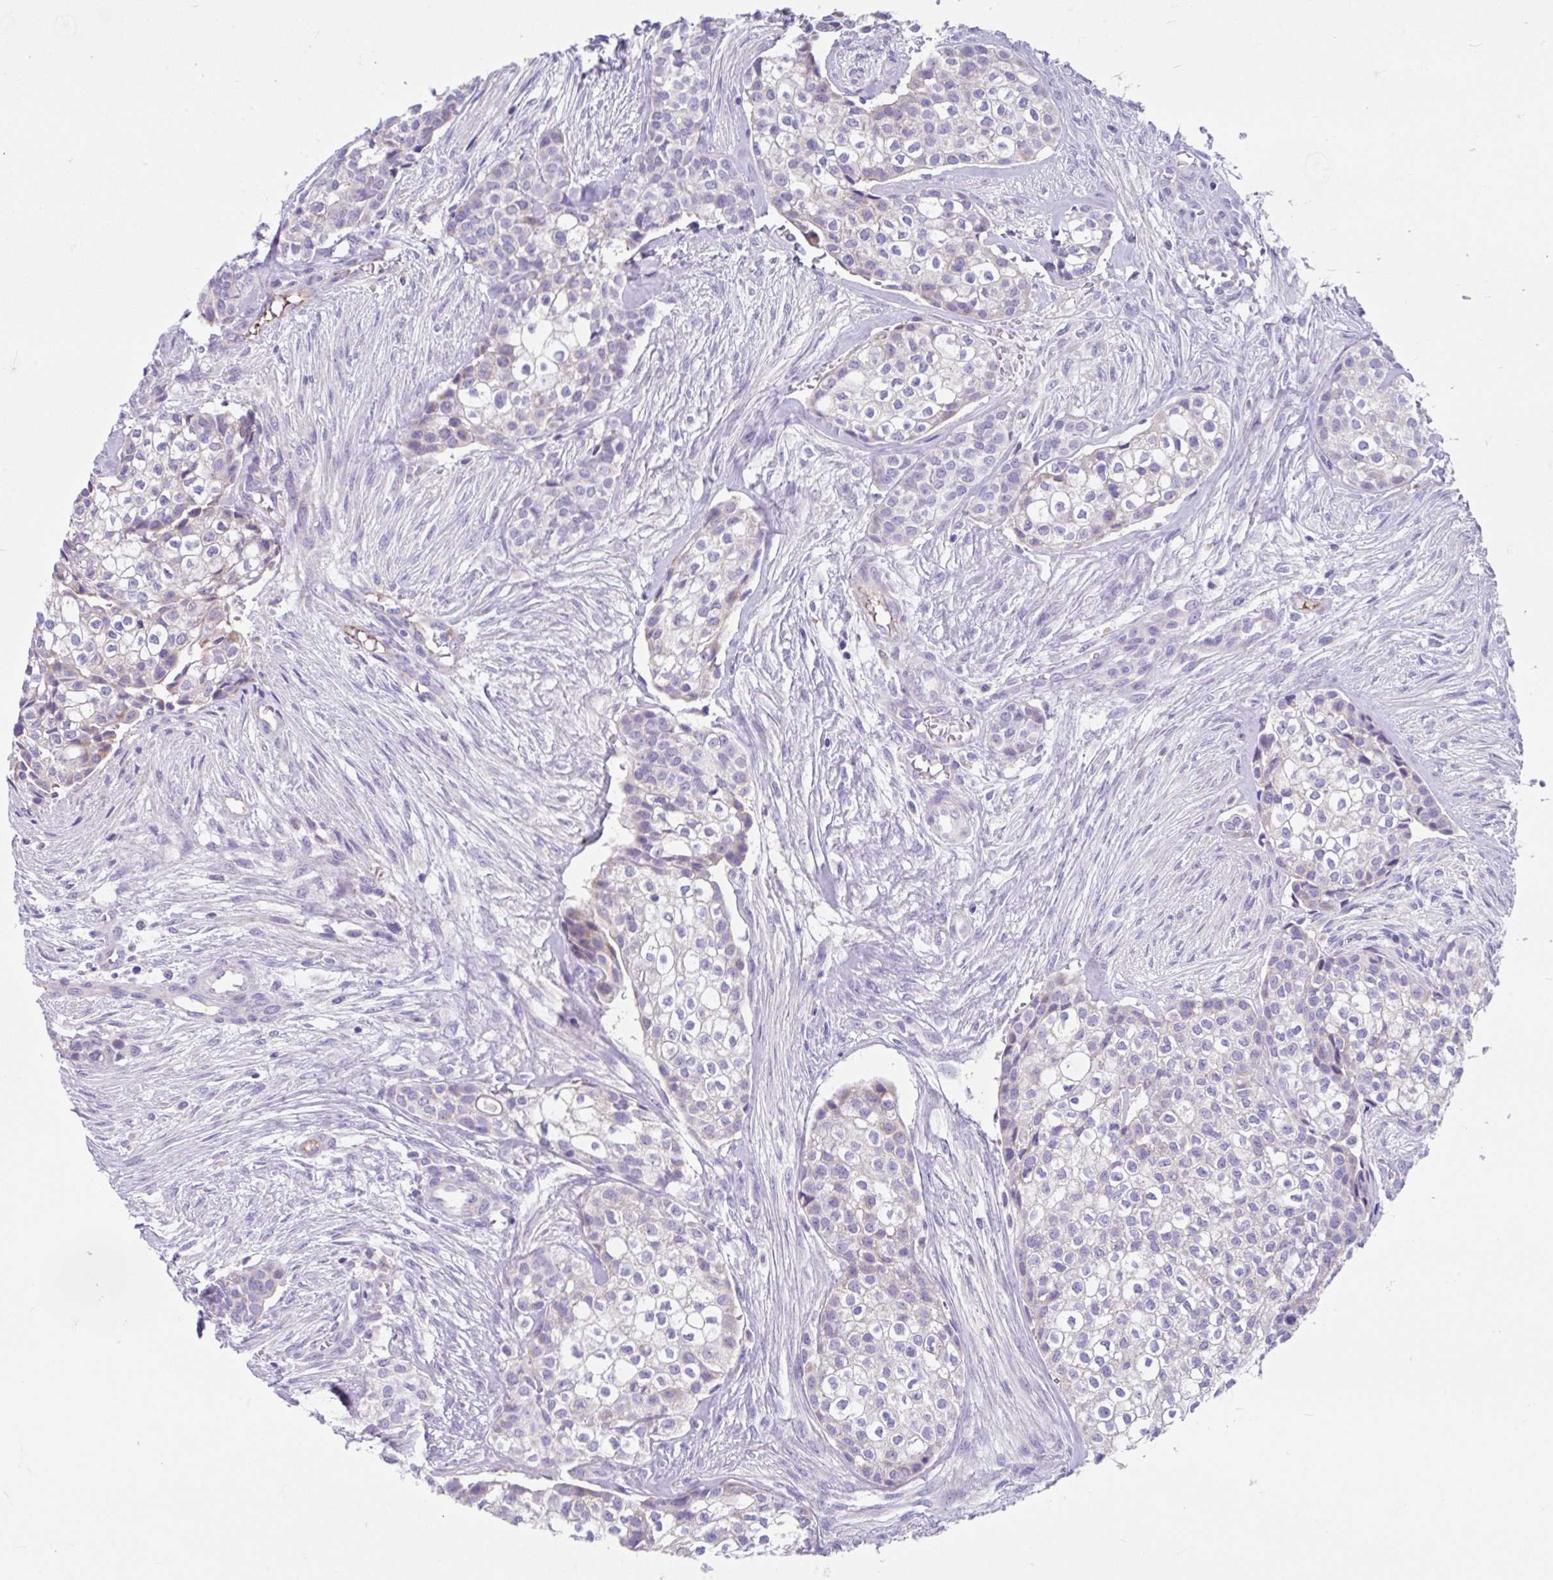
{"staining": {"intensity": "negative", "quantity": "none", "location": "none"}, "tissue": "head and neck cancer", "cell_type": "Tumor cells", "image_type": "cancer", "snomed": [{"axis": "morphology", "description": "Adenocarcinoma, NOS"}, {"axis": "topography", "description": "Head-Neck"}], "caption": "Head and neck cancer stained for a protein using immunohistochemistry shows no staining tumor cells.", "gene": "CCSAP", "patient": {"sex": "male", "age": 81}}